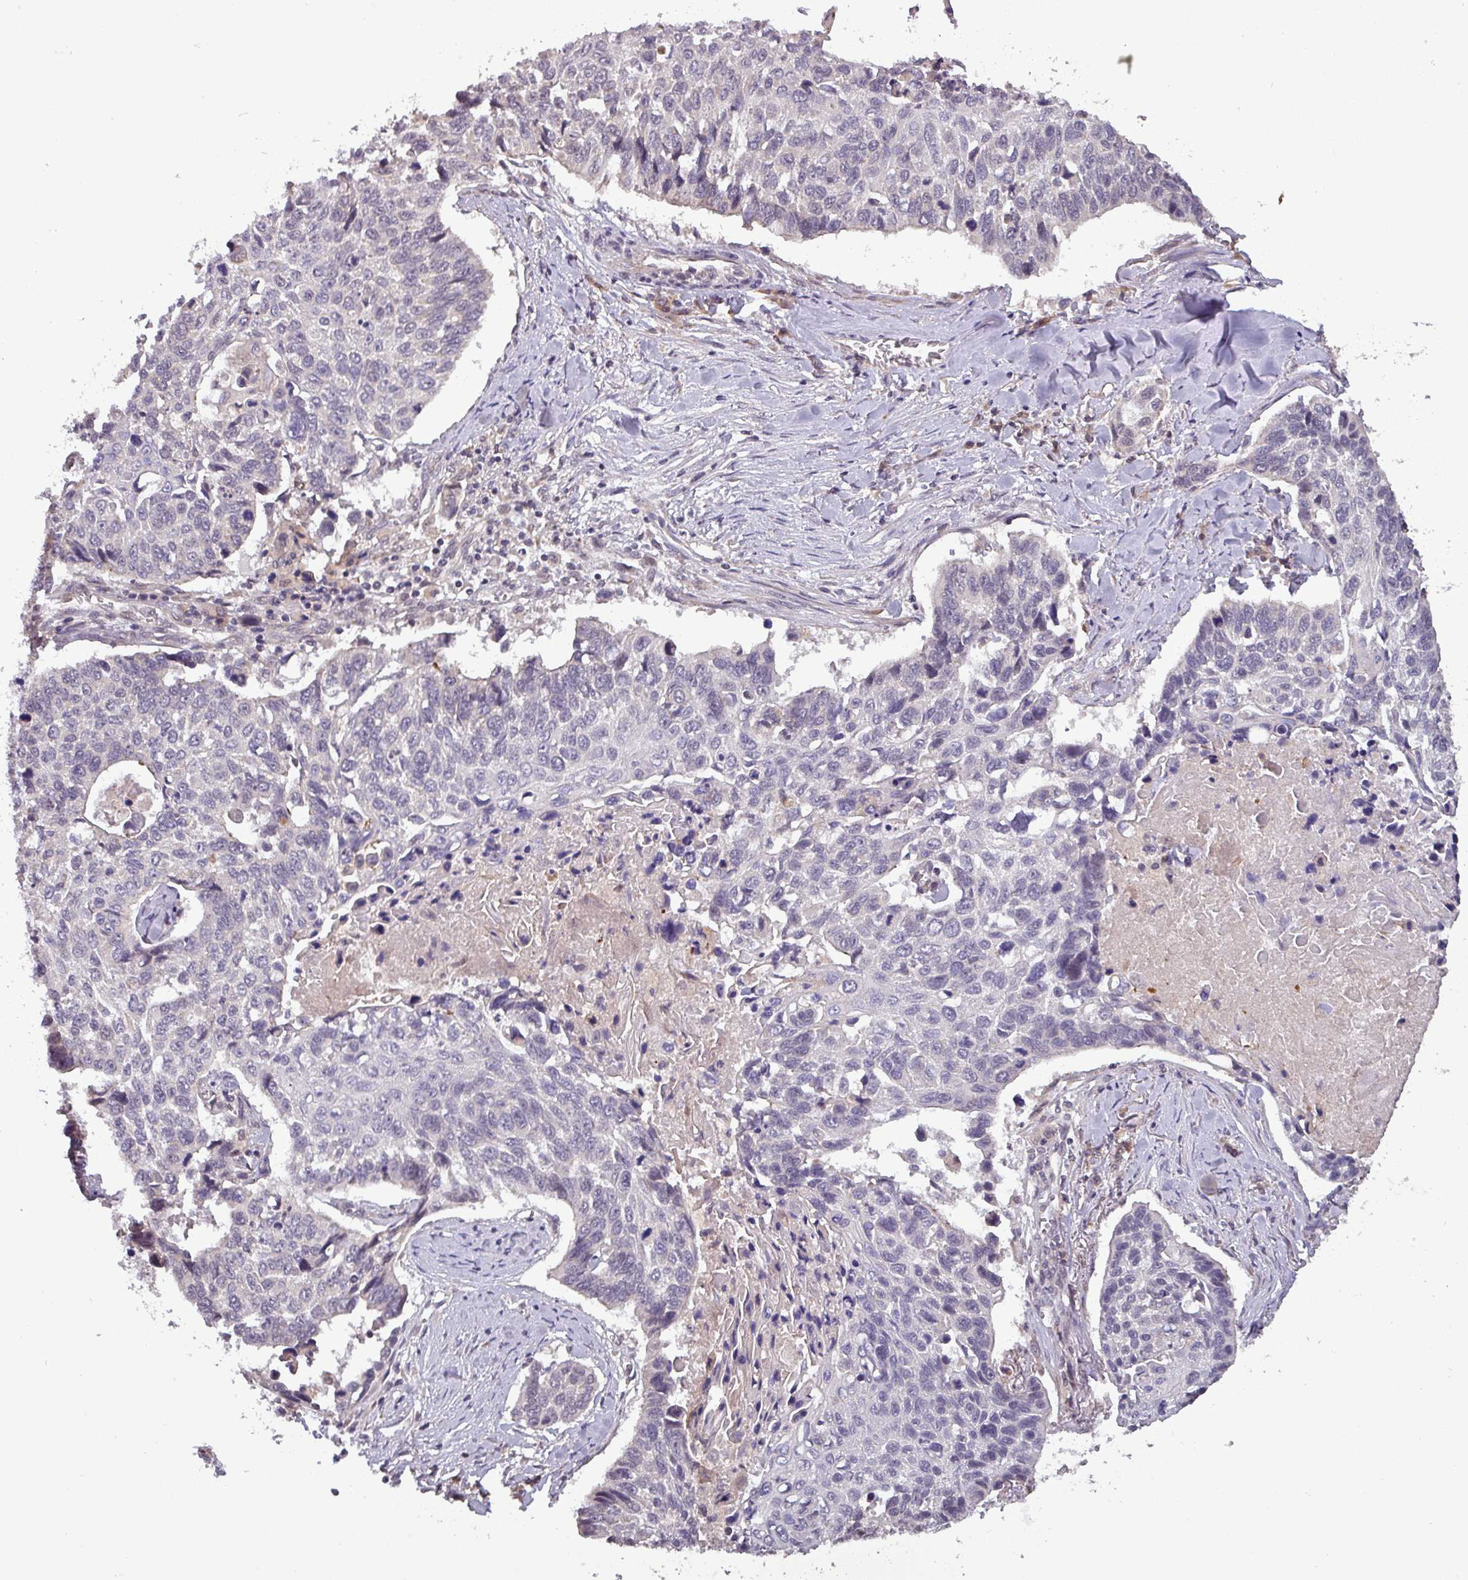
{"staining": {"intensity": "negative", "quantity": "none", "location": "none"}, "tissue": "lung cancer", "cell_type": "Tumor cells", "image_type": "cancer", "snomed": [{"axis": "morphology", "description": "Squamous cell carcinoma, NOS"}, {"axis": "topography", "description": "Lung"}], "caption": "Human lung cancer (squamous cell carcinoma) stained for a protein using immunohistochemistry demonstrates no expression in tumor cells.", "gene": "NOB1", "patient": {"sex": "male", "age": 62}}